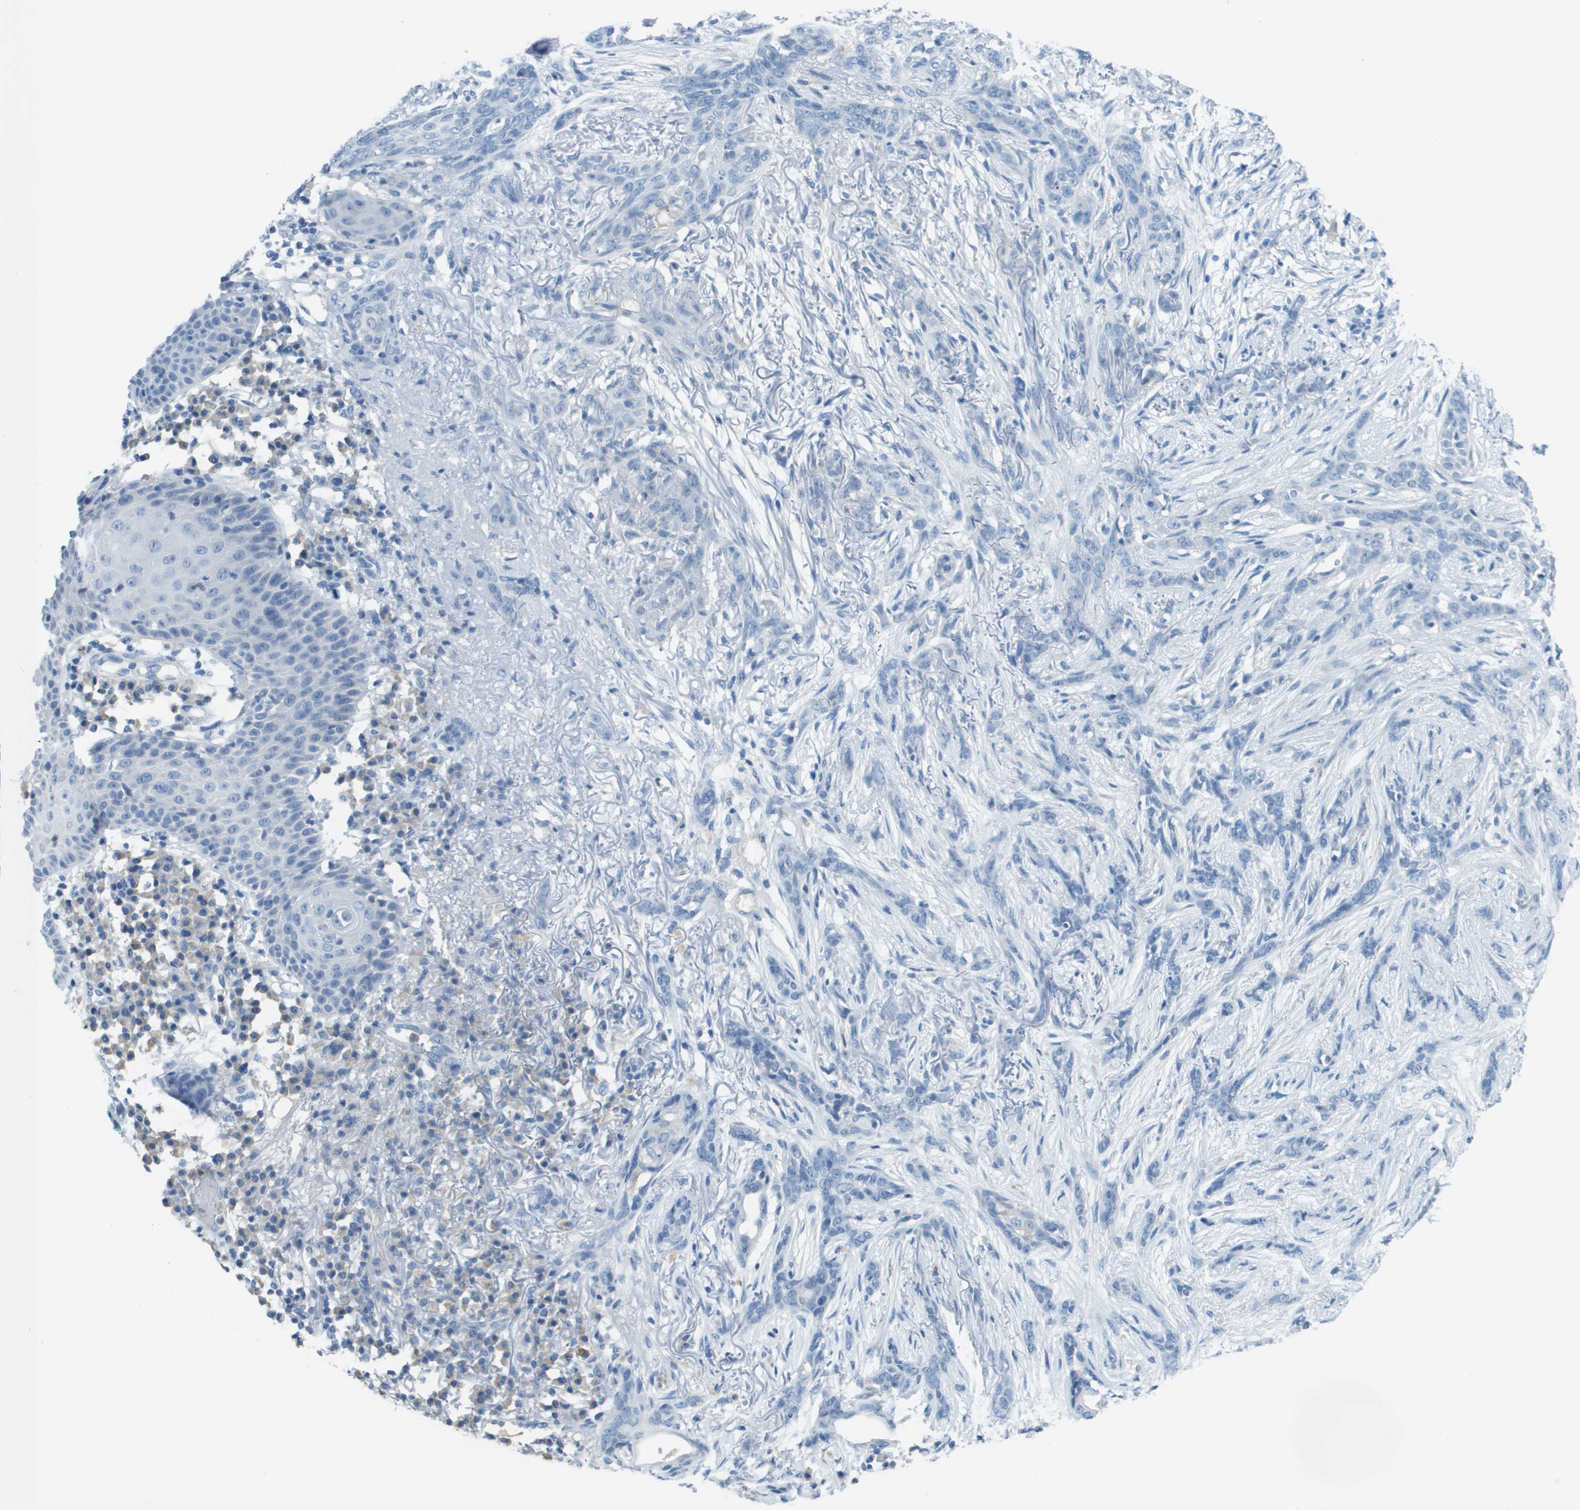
{"staining": {"intensity": "negative", "quantity": "none", "location": "none"}, "tissue": "skin cancer", "cell_type": "Tumor cells", "image_type": "cancer", "snomed": [{"axis": "morphology", "description": "Basal cell carcinoma"}, {"axis": "morphology", "description": "Adnexal tumor, benign"}, {"axis": "topography", "description": "Skin"}], "caption": "Immunohistochemistry micrograph of human skin cancer stained for a protein (brown), which demonstrates no positivity in tumor cells.", "gene": "PTGDR2", "patient": {"sex": "female", "age": 42}}